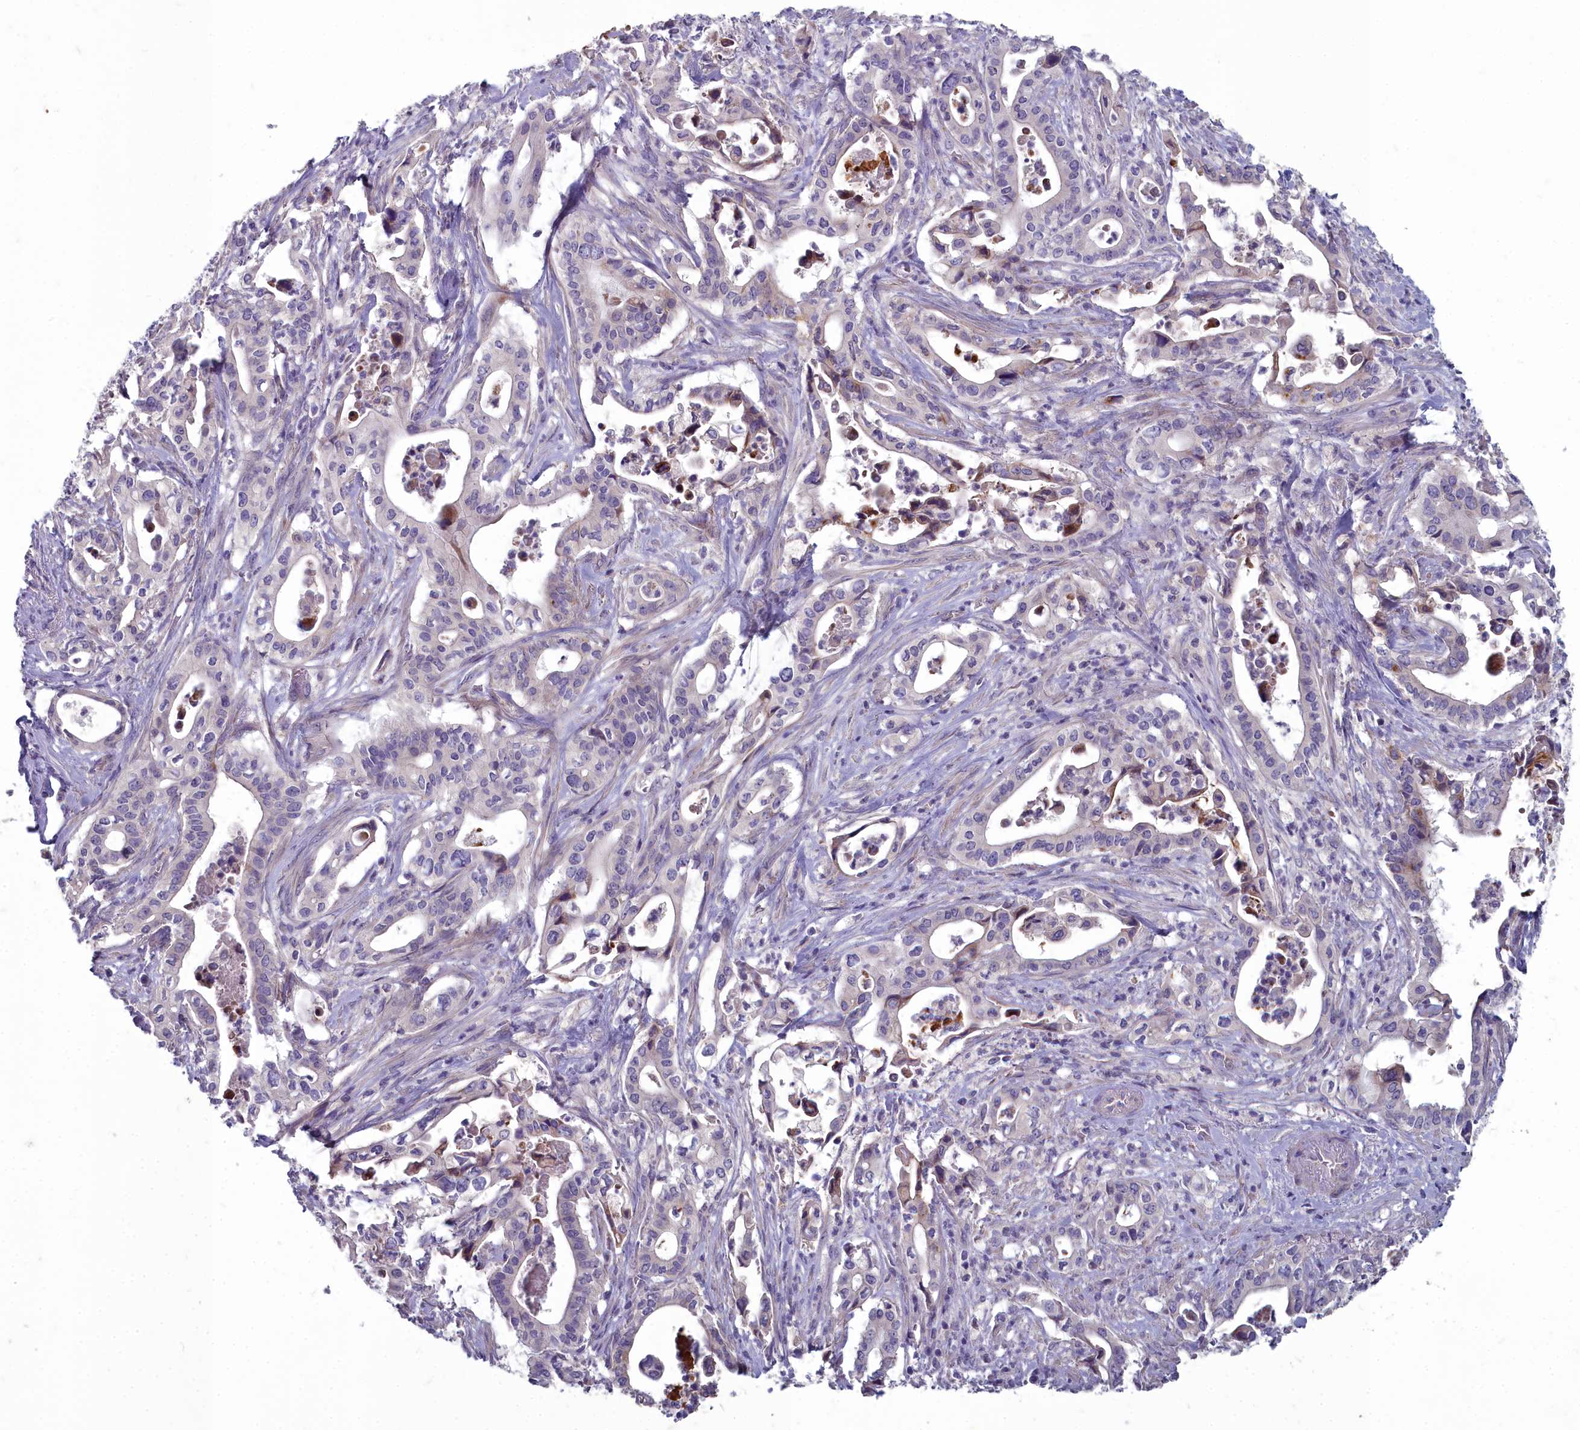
{"staining": {"intensity": "negative", "quantity": "none", "location": "none"}, "tissue": "pancreatic cancer", "cell_type": "Tumor cells", "image_type": "cancer", "snomed": [{"axis": "morphology", "description": "Adenocarcinoma, NOS"}, {"axis": "topography", "description": "Pancreas"}], "caption": "Tumor cells are negative for protein expression in human pancreatic cancer (adenocarcinoma).", "gene": "INSYN2A", "patient": {"sex": "female", "age": 77}}